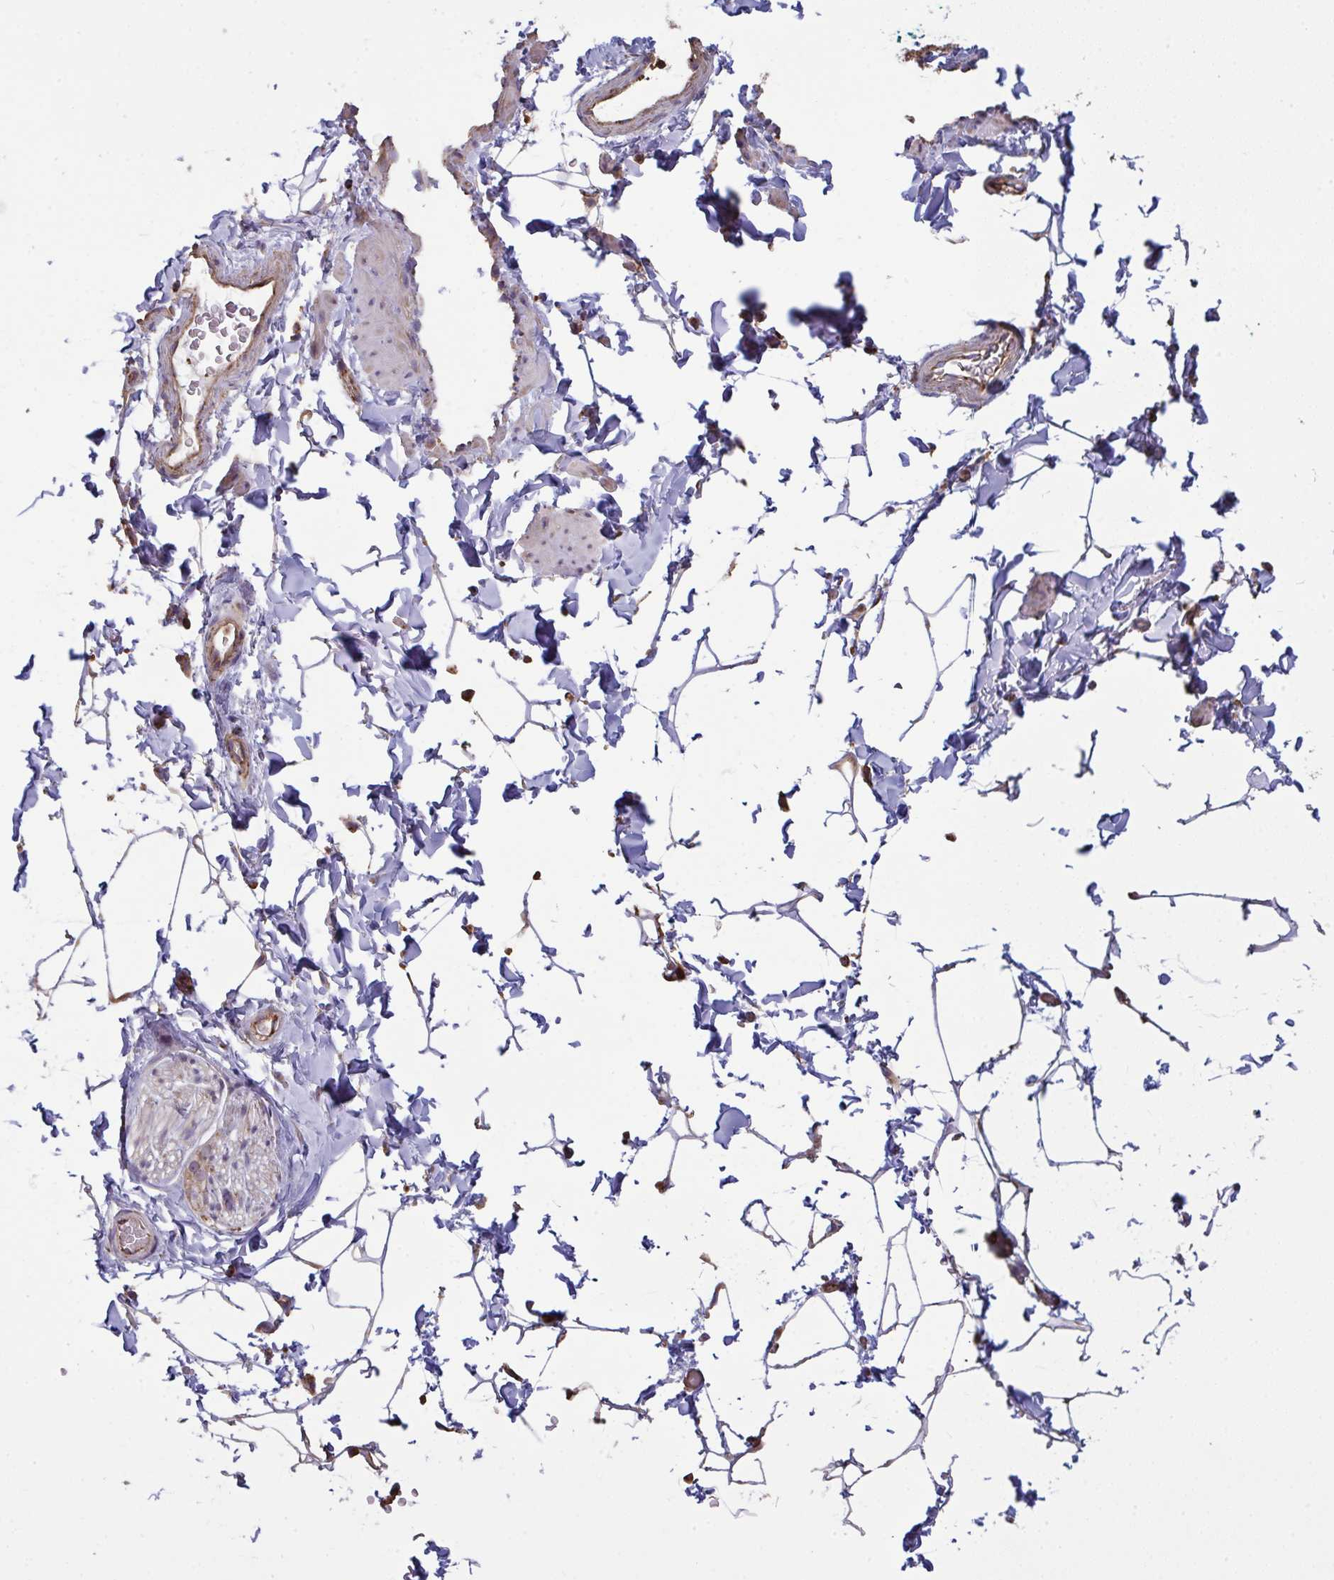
{"staining": {"intensity": "negative", "quantity": "none", "location": "none"}, "tissue": "adipose tissue", "cell_type": "Adipocytes", "image_type": "normal", "snomed": [{"axis": "morphology", "description": "Normal tissue, NOS"}, {"axis": "topography", "description": "Epididymis"}, {"axis": "topography", "description": "Peripheral nerve tissue"}], "caption": "Immunohistochemical staining of unremarkable adipose tissue demonstrates no significant expression in adipocytes. (Stains: DAB (3,3'-diaminobenzidine) immunohistochemistry with hematoxylin counter stain, Microscopy: brightfield microscopy at high magnification).", "gene": "MICOS10", "patient": {"sex": "male", "age": 32}}